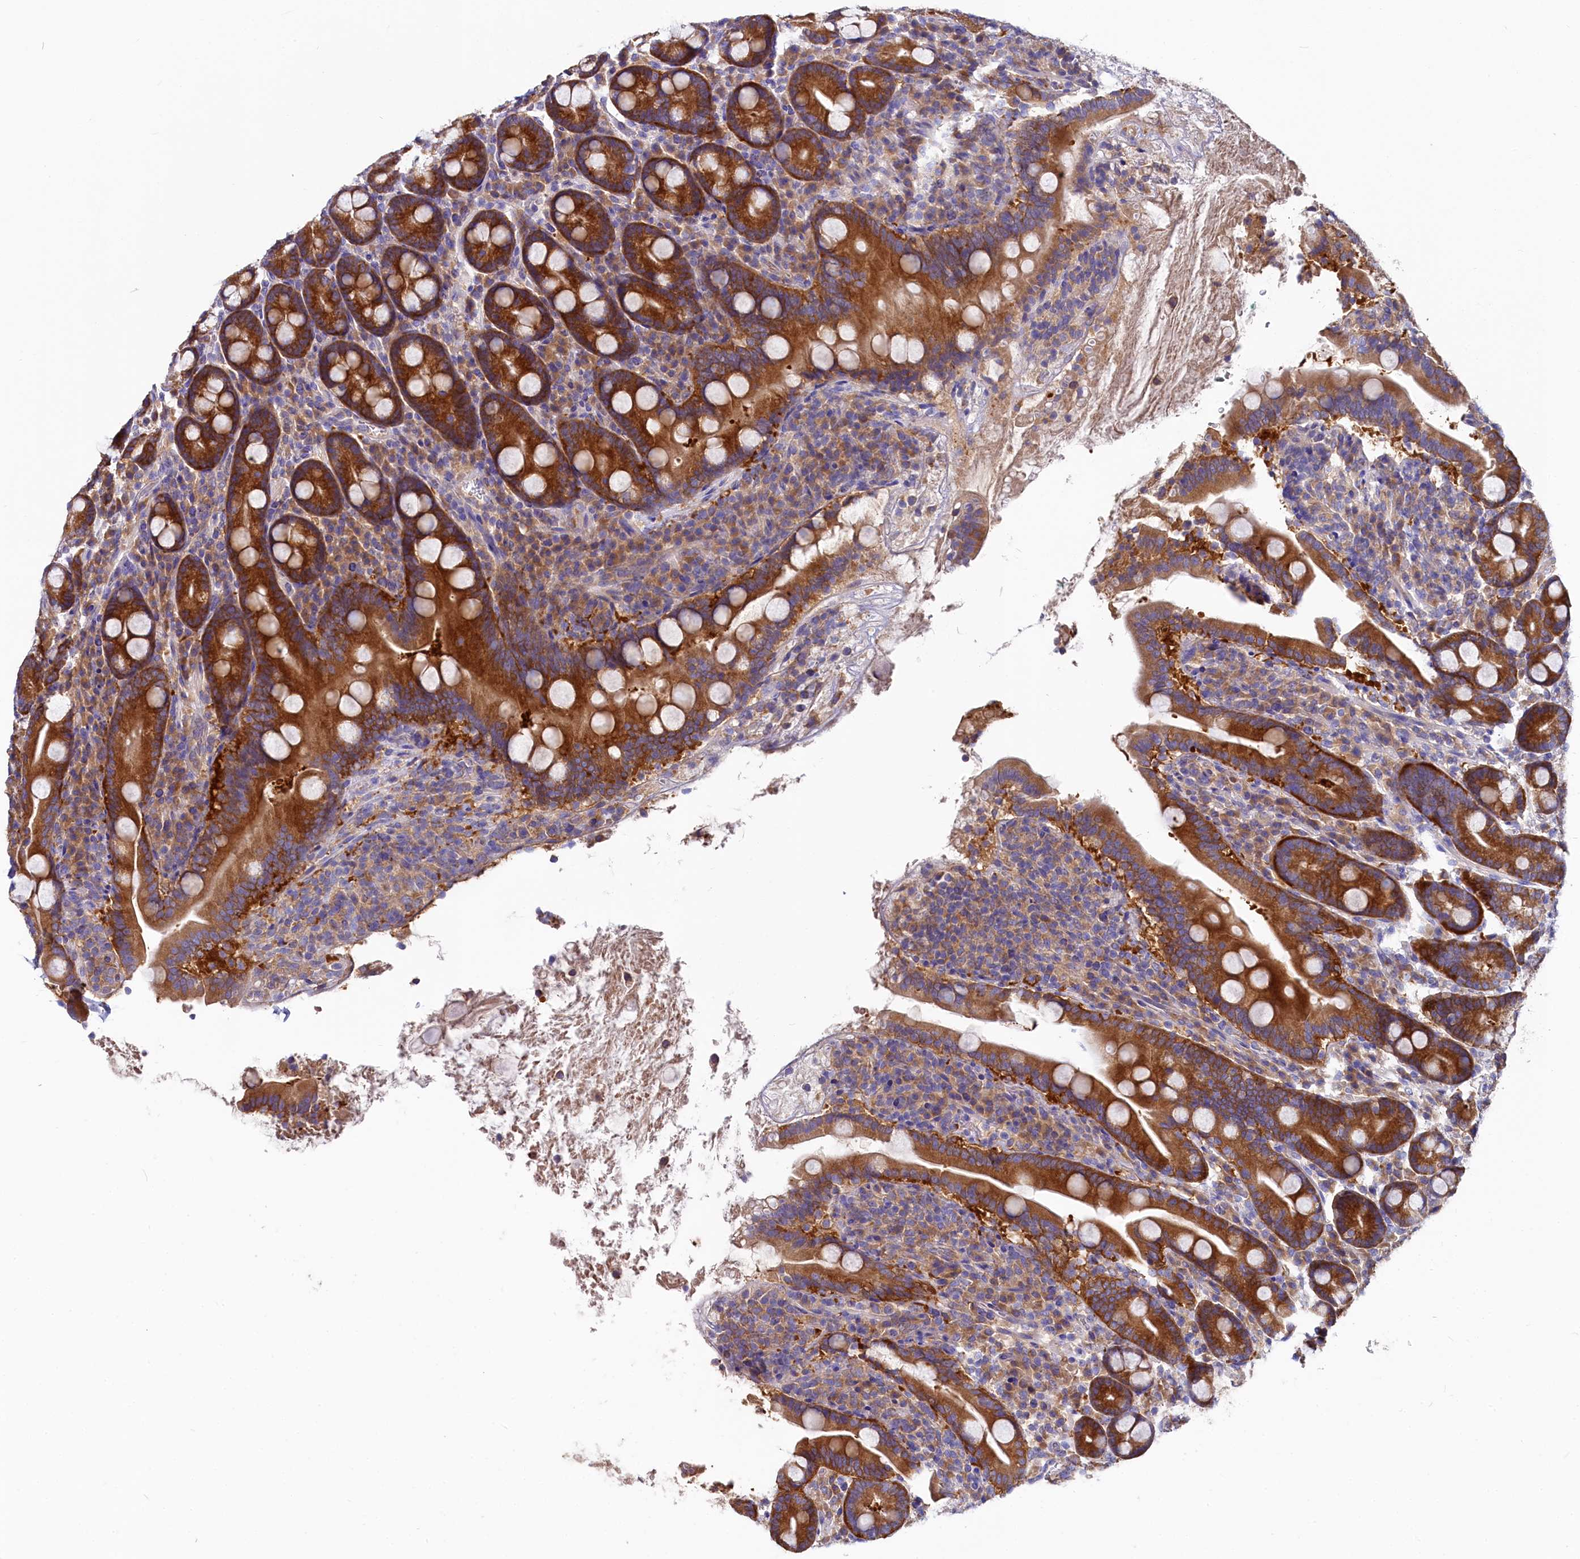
{"staining": {"intensity": "strong", "quantity": ">75%", "location": "cytoplasmic/membranous"}, "tissue": "duodenum", "cell_type": "Glandular cells", "image_type": "normal", "snomed": [{"axis": "morphology", "description": "Normal tissue, NOS"}, {"axis": "topography", "description": "Duodenum"}], "caption": "Brown immunohistochemical staining in benign human duodenum displays strong cytoplasmic/membranous expression in about >75% of glandular cells.", "gene": "QARS1", "patient": {"sex": "male", "age": 35}}